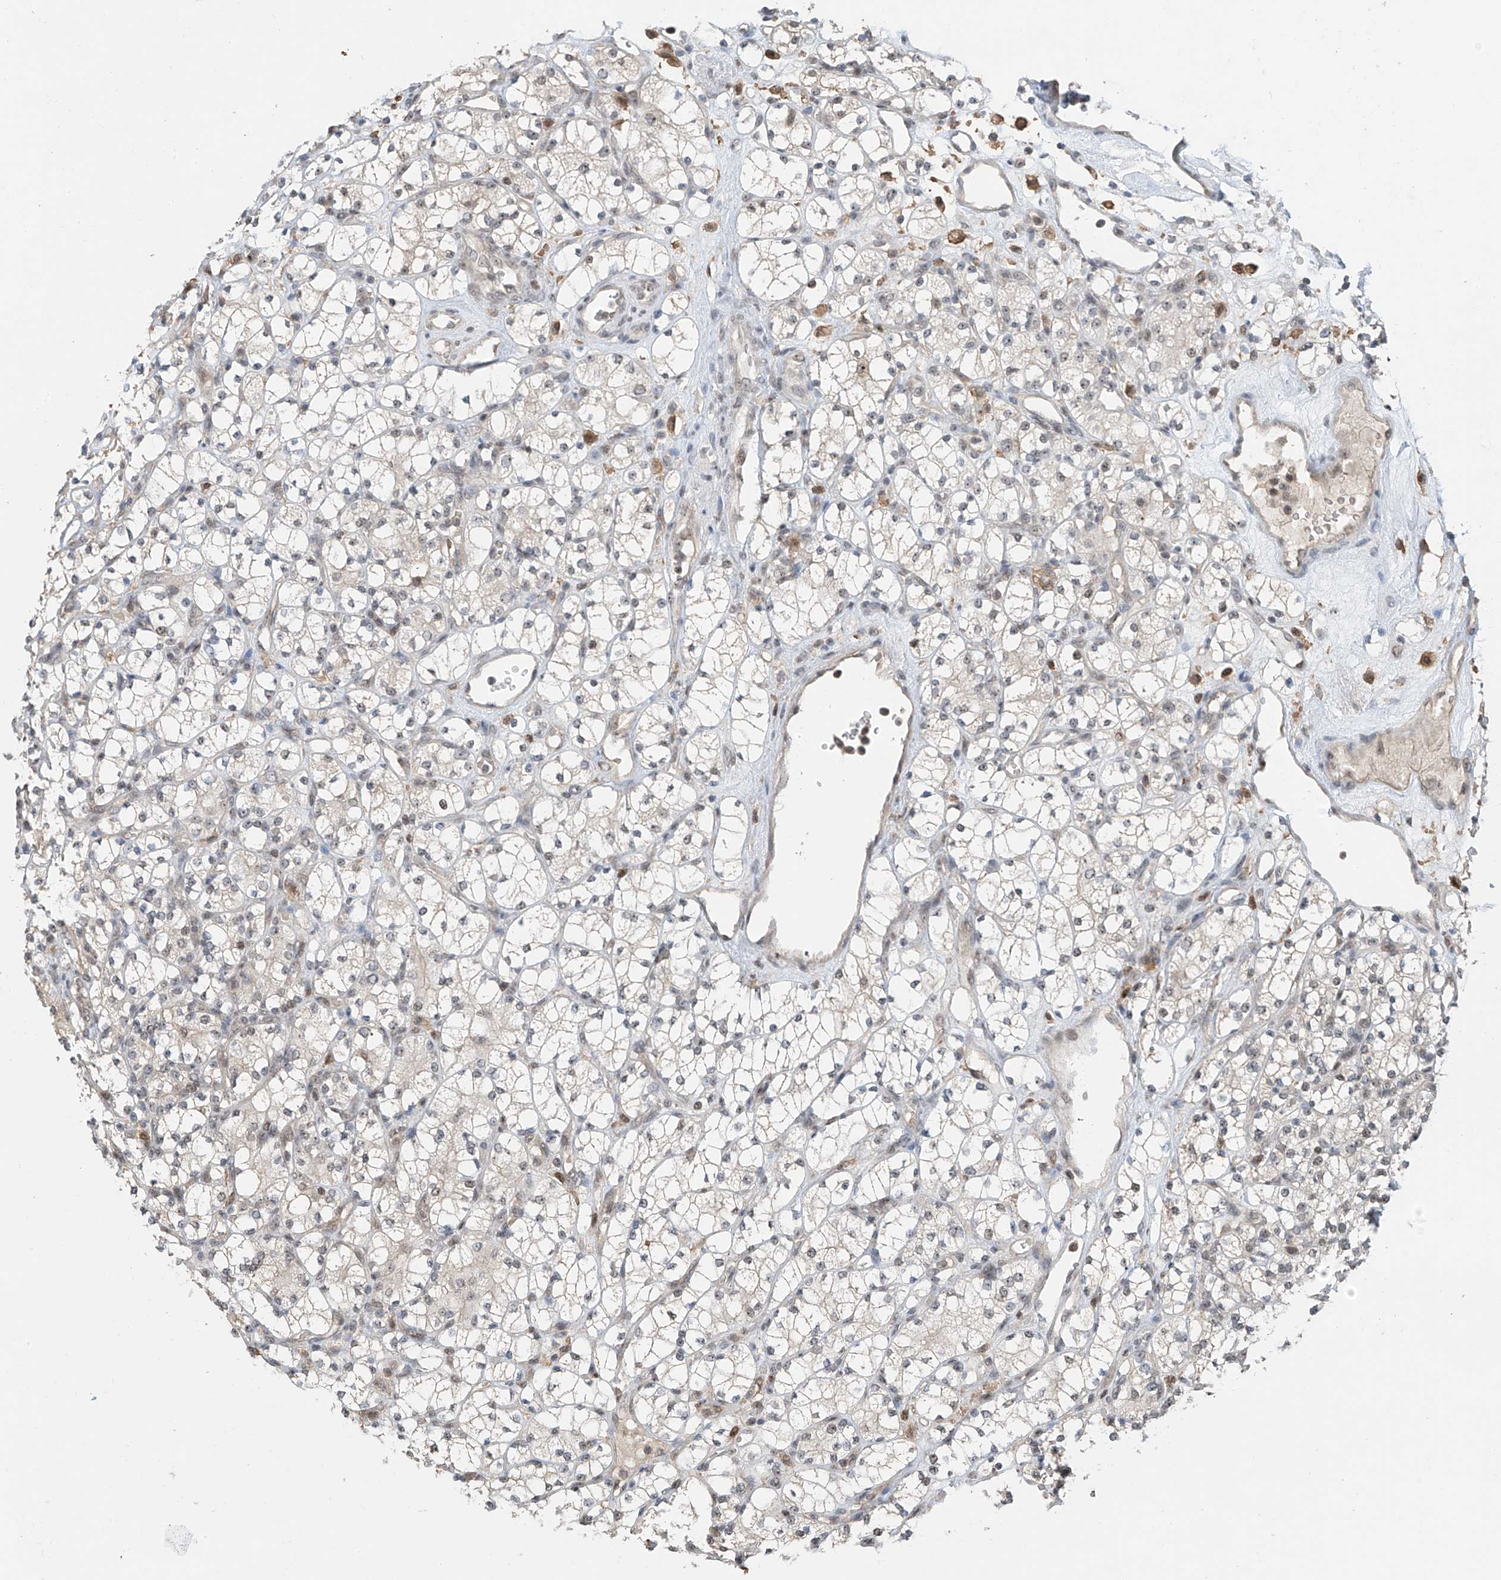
{"staining": {"intensity": "negative", "quantity": "none", "location": "none"}, "tissue": "renal cancer", "cell_type": "Tumor cells", "image_type": "cancer", "snomed": [{"axis": "morphology", "description": "Adenocarcinoma, NOS"}, {"axis": "topography", "description": "Kidney"}], "caption": "Human adenocarcinoma (renal) stained for a protein using immunohistochemistry (IHC) displays no expression in tumor cells.", "gene": "C1orf131", "patient": {"sex": "male", "age": 77}}